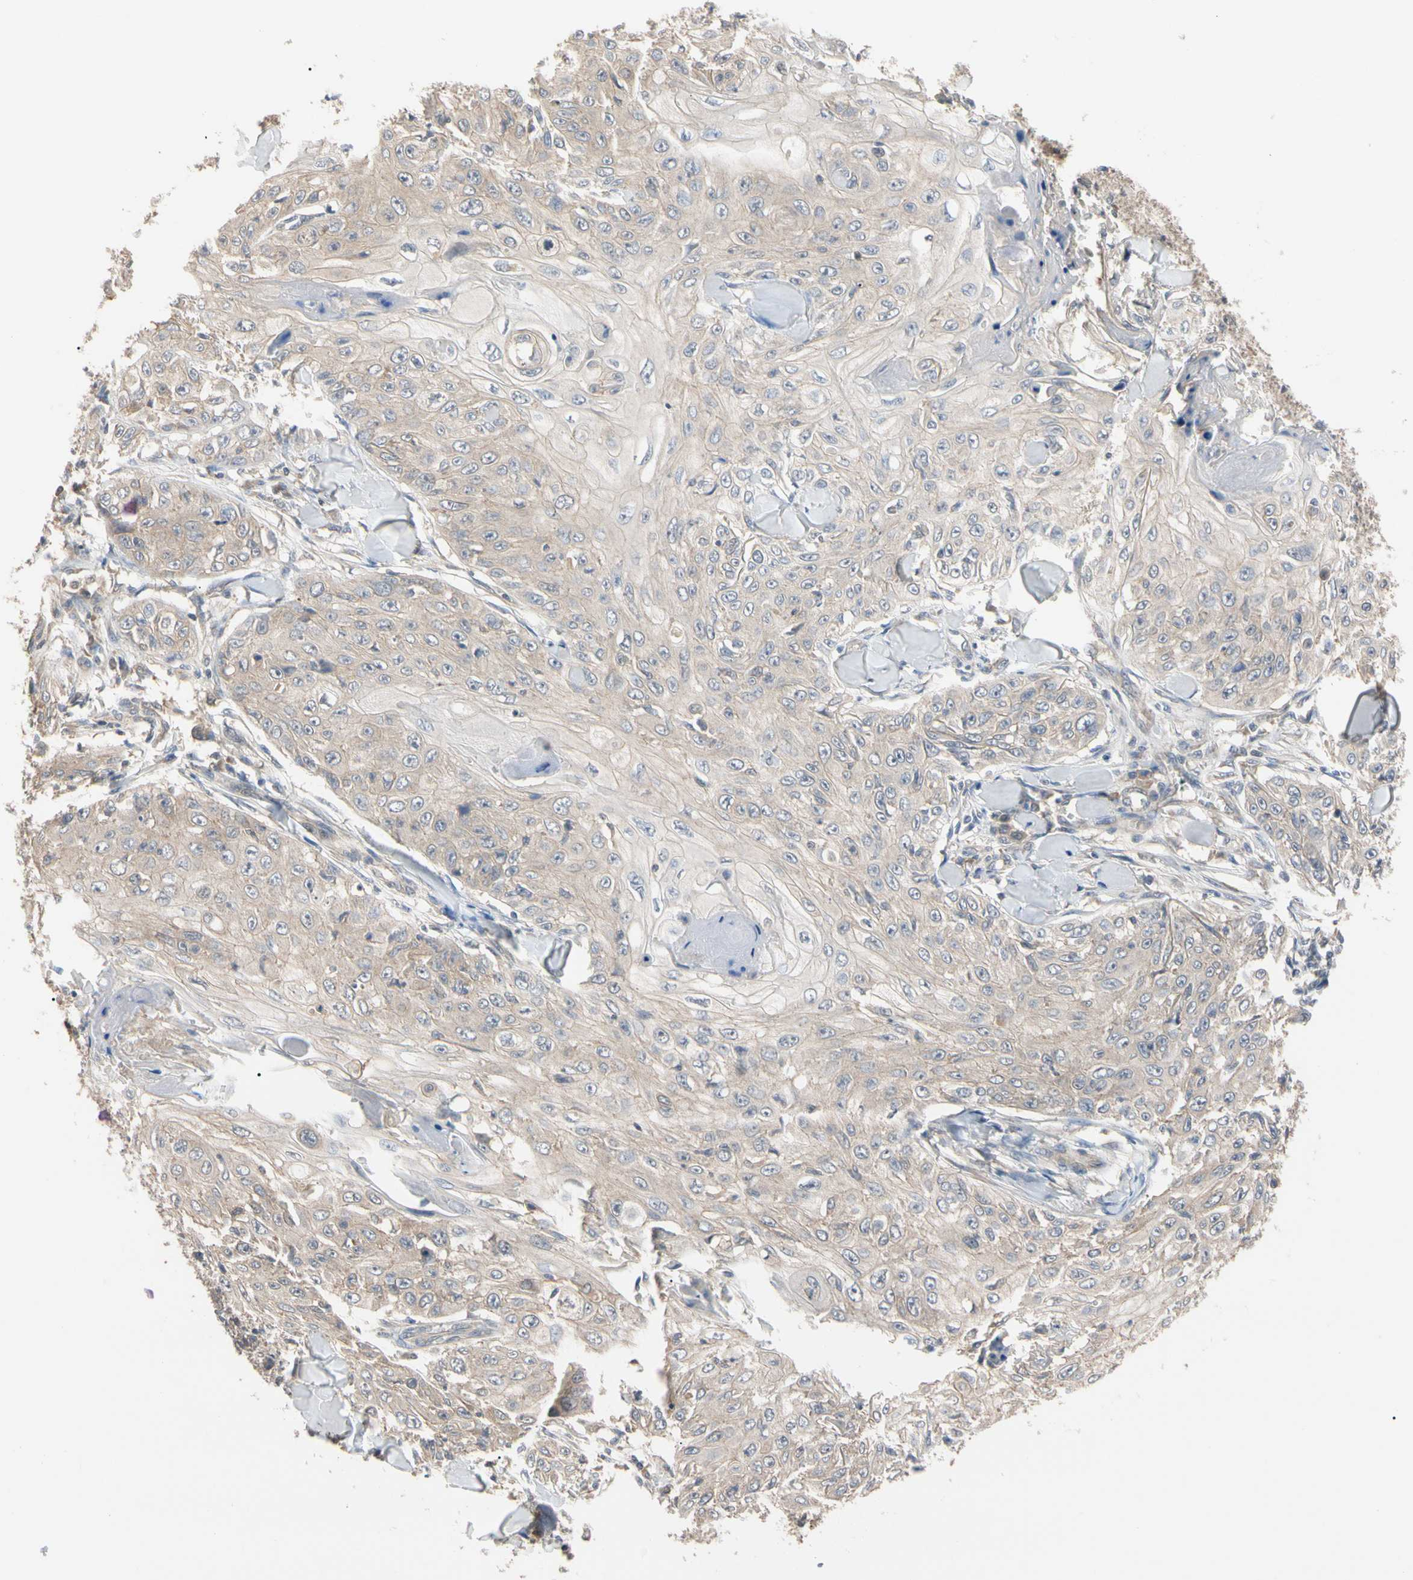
{"staining": {"intensity": "moderate", "quantity": ">75%", "location": "cytoplasmic/membranous"}, "tissue": "skin cancer", "cell_type": "Tumor cells", "image_type": "cancer", "snomed": [{"axis": "morphology", "description": "Squamous cell carcinoma, NOS"}, {"axis": "topography", "description": "Skin"}], "caption": "An immunohistochemistry image of tumor tissue is shown. Protein staining in brown labels moderate cytoplasmic/membranous positivity in skin cancer (squamous cell carcinoma) within tumor cells. The staining was performed using DAB, with brown indicating positive protein expression. Nuclei are stained blue with hematoxylin.", "gene": "DPP8", "patient": {"sex": "male", "age": 86}}